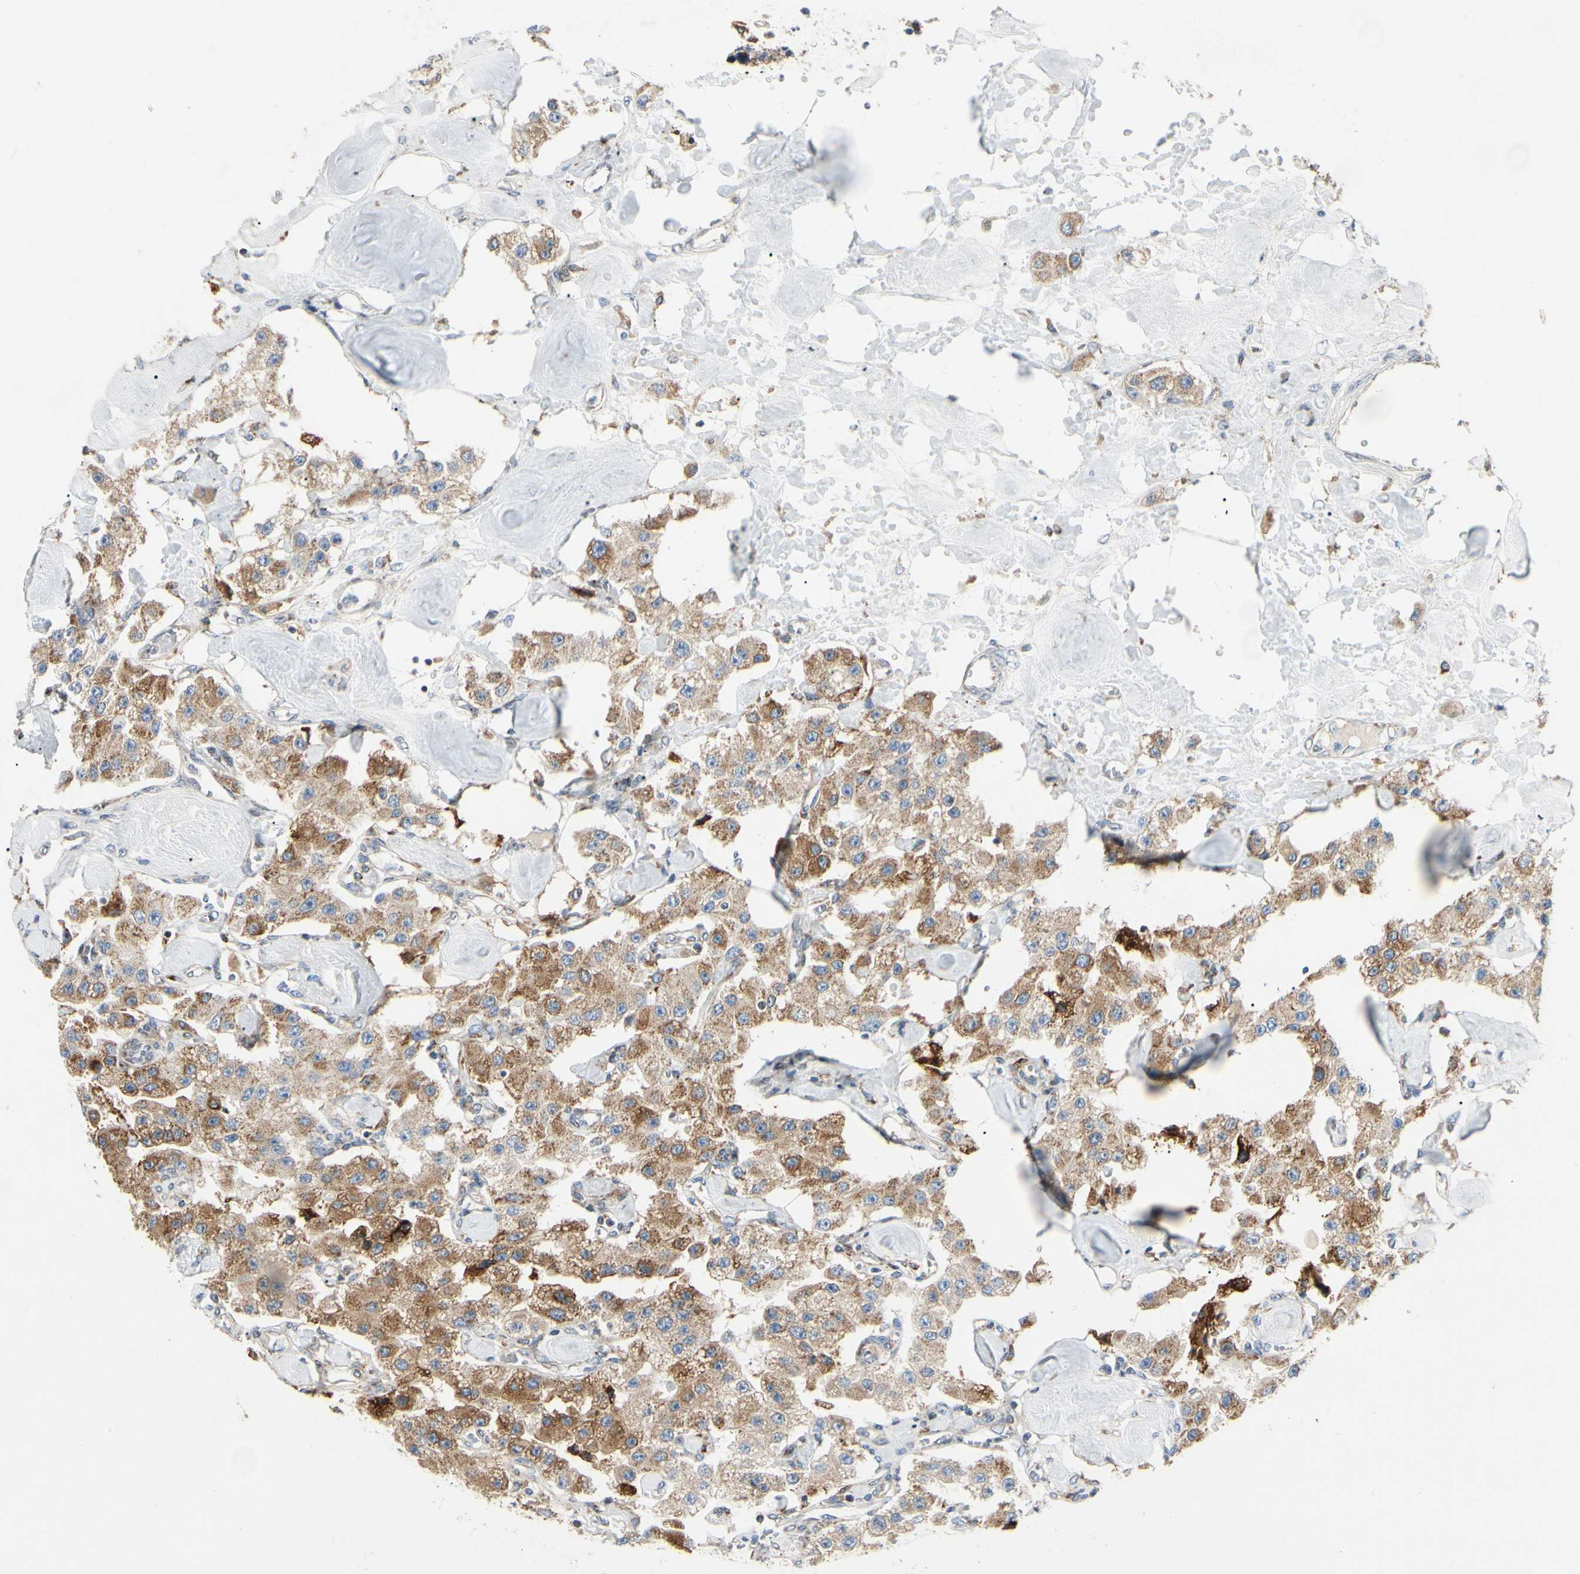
{"staining": {"intensity": "moderate", "quantity": ">75%", "location": "cytoplasmic/membranous"}, "tissue": "carcinoid", "cell_type": "Tumor cells", "image_type": "cancer", "snomed": [{"axis": "morphology", "description": "Carcinoid, malignant, NOS"}, {"axis": "topography", "description": "Pancreas"}], "caption": "A brown stain shows moderate cytoplasmic/membranous positivity of a protein in human carcinoid tumor cells.", "gene": "MRPL9", "patient": {"sex": "male", "age": 41}}